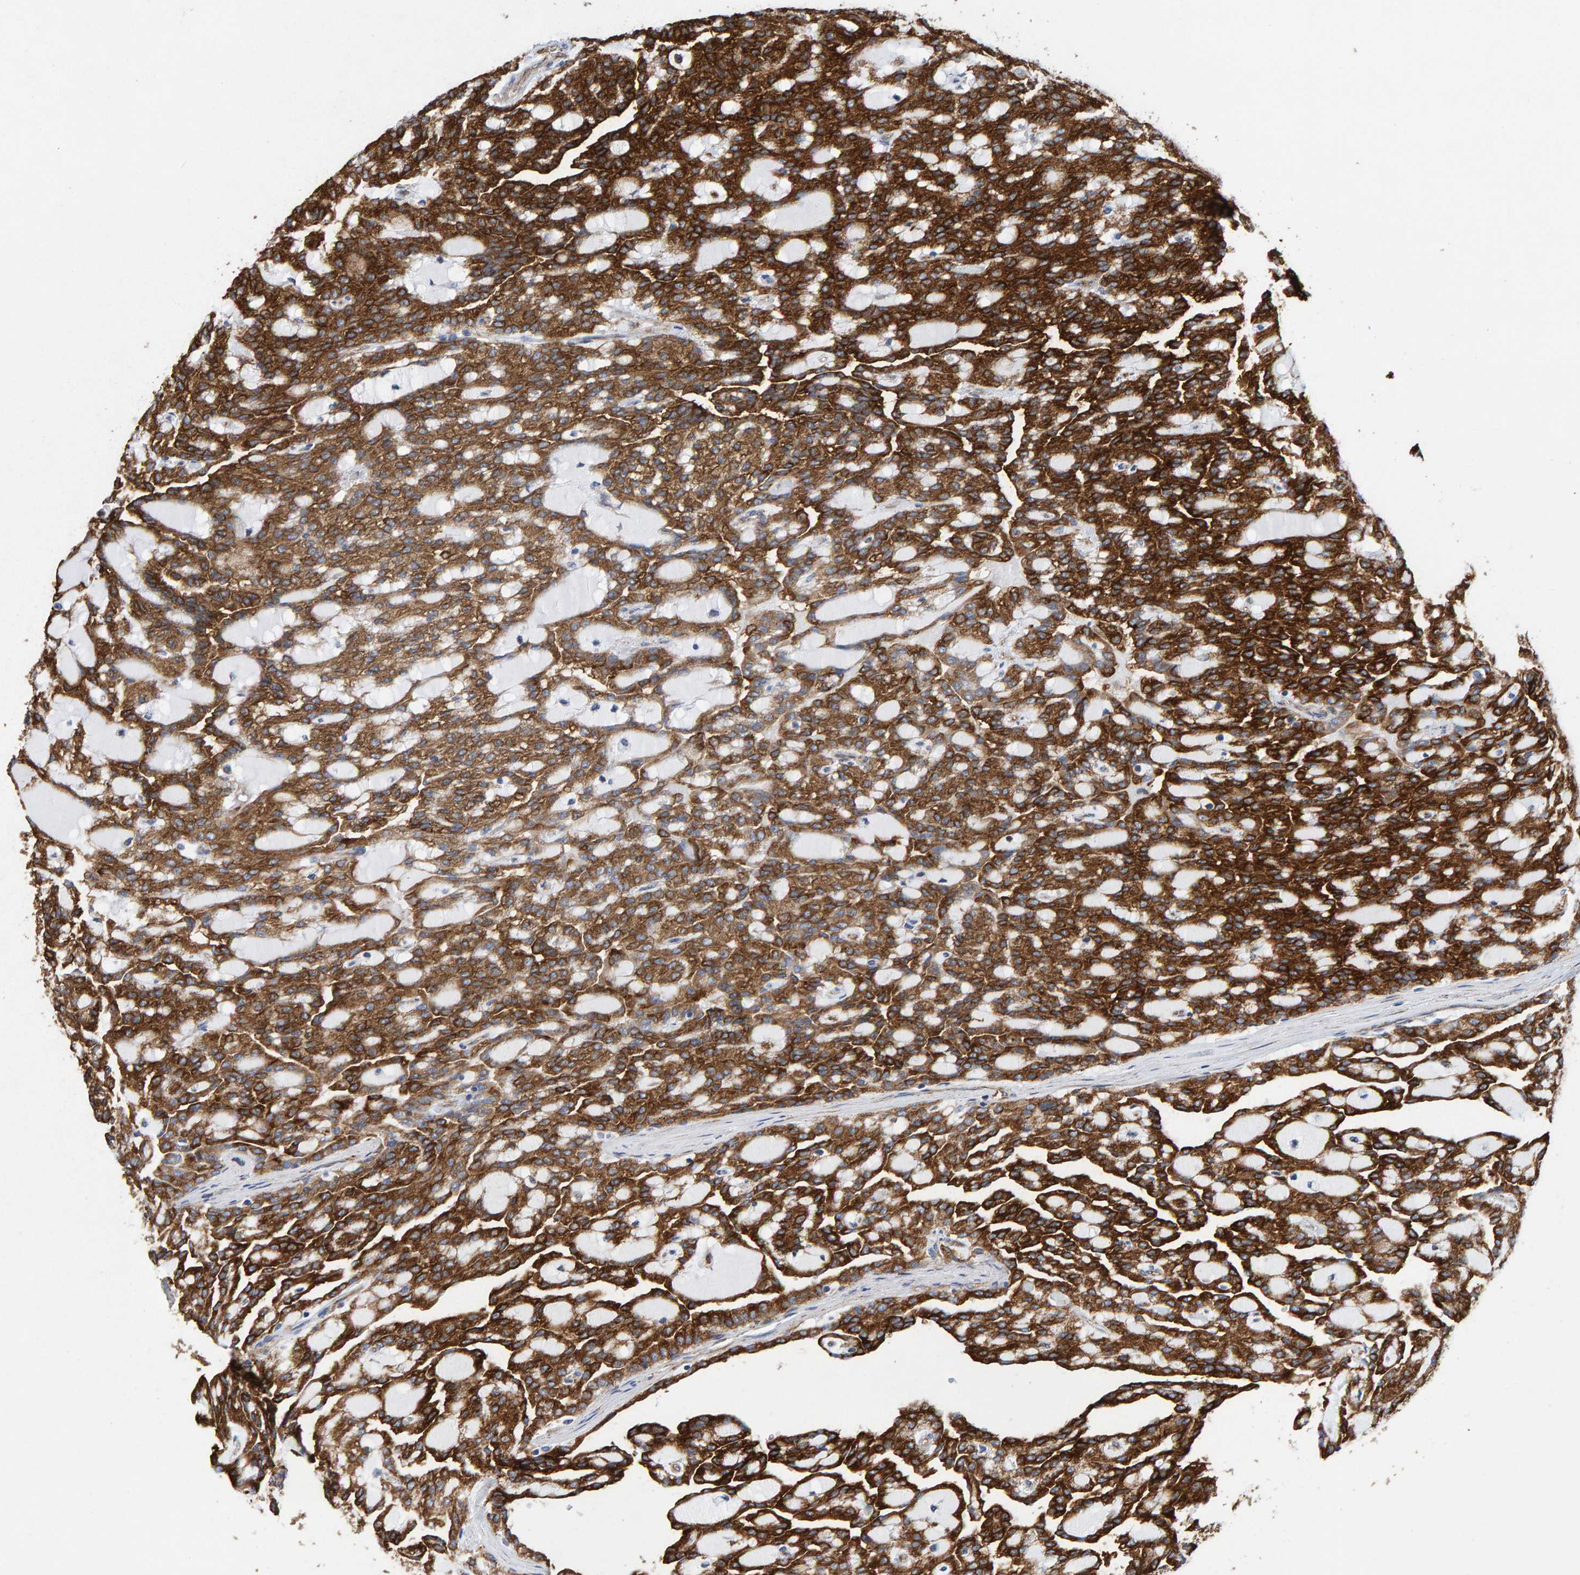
{"staining": {"intensity": "strong", "quantity": ">75%", "location": "cytoplasmic/membranous"}, "tissue": "renal cancer", "cell_type": "Tumor cells", "image_type": "cancer", "snomed": [{"axis": "morphology", "description": "Adenocarcinoma, NOS"}, {"axis": "topography", "description": "Kidney"}], "caption": "This image demonstrates immunohistochemistry staining of human renal adenocarcinoma, with high strong cytoplasmic/membranous positivity in about >75% of tumor cells.", "gene": "MVP", "patient": {"sex": "male", "age": 63}}